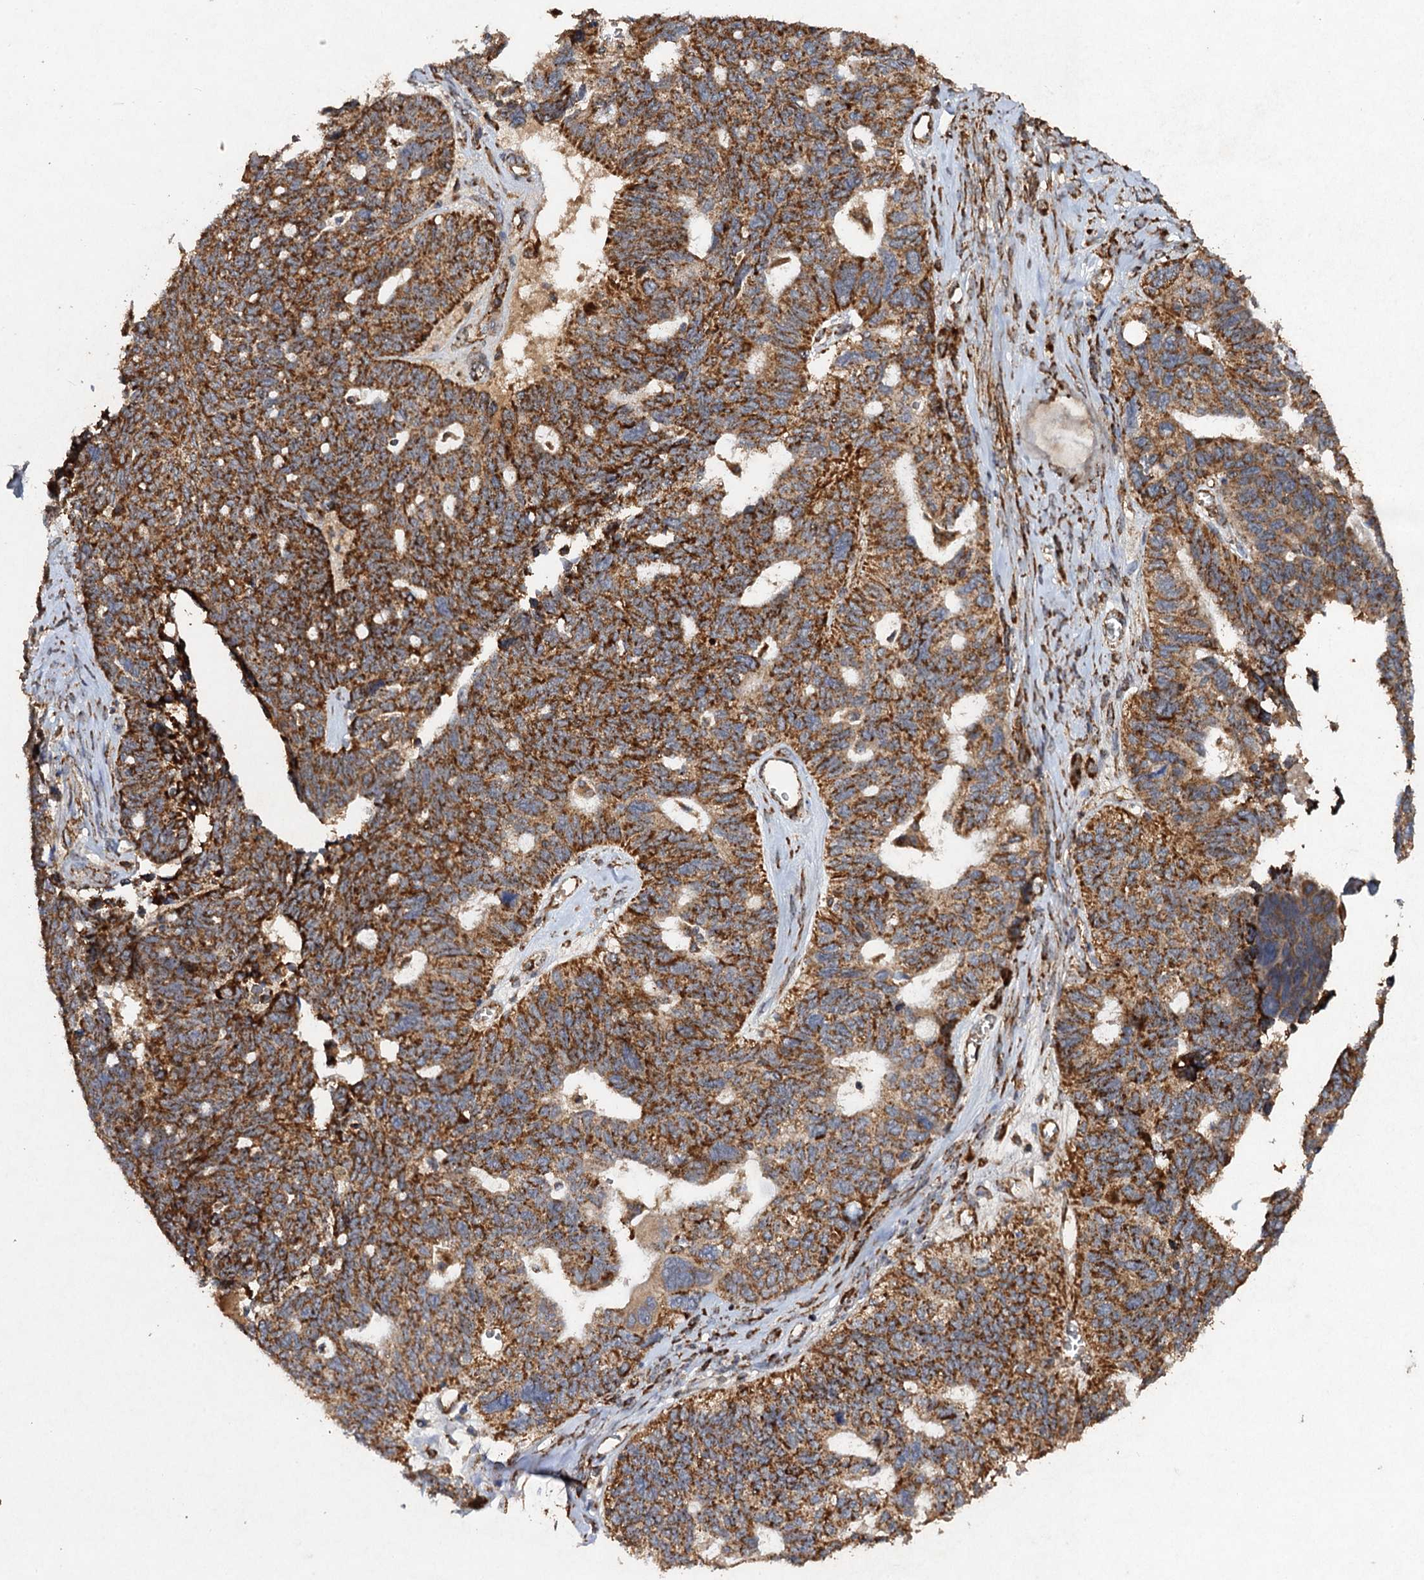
{"staining": {"intensity": "moderate", "quantity": ">75%", "location": "cytoplasmic/membranous"}, "tissue": "ovarian cancer", "cell_type": "Tumor cells", "image_type": "cancer", "snomed": [{"axis": "morphology", "description": "Cystadenocarcinoma, serous, NOS"}, {"axis": "topography", "description": "Ovary"}], "caption": "Ovarian serous cystadenocarcinoma tissue exhibits moderate cytoplasmic/membranous expression in about >75% of tumor cells, visualized by immunohistochemistry. Immunohistochemistry (ihc) stains the protein of interest in brown and the nuclei are stained blue.", "gene": "NDUFA13", "patient": {"sex": "female", "age": 79}}